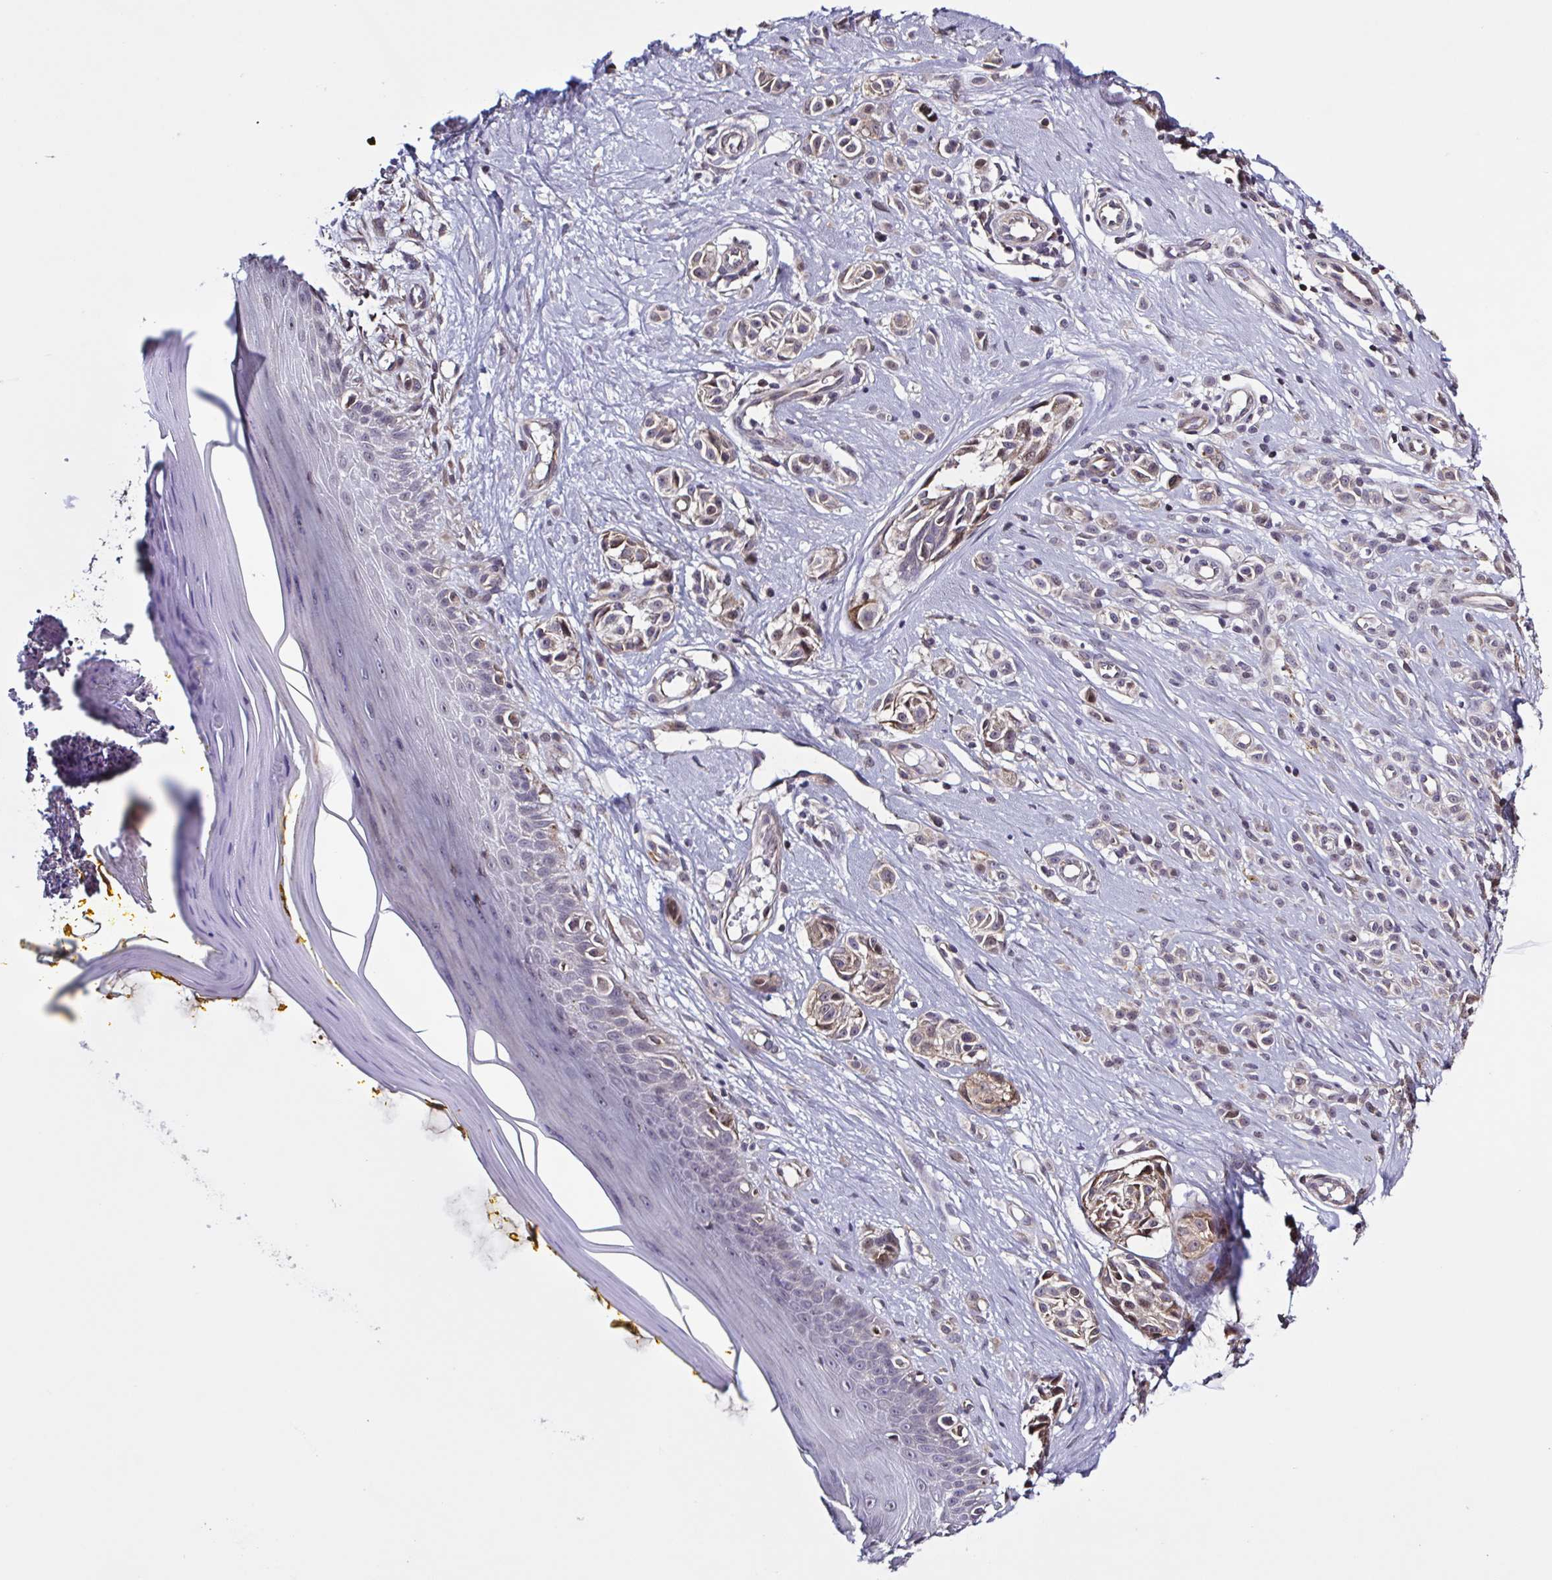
{"staining": {"intensity": "weak", "quantity": "25%-75%", "location": "cytoplasmic/membranous"}, "tissue": "melanoma", "cell_type": "Tumor cells", "image_type": "cancer", "snomed": [{"axis": "morphology", "description": "Malignant melanoma, NOS"}, {"axis": "topography", "description": "Skin"}], "caption": "Melanoma stained with IHC displays weak cytoplasmic/membranous expression in about 25%-75% of tumor cells.", "gene": "ZNF200", "patient": {"sex": "male", "age": 74}}